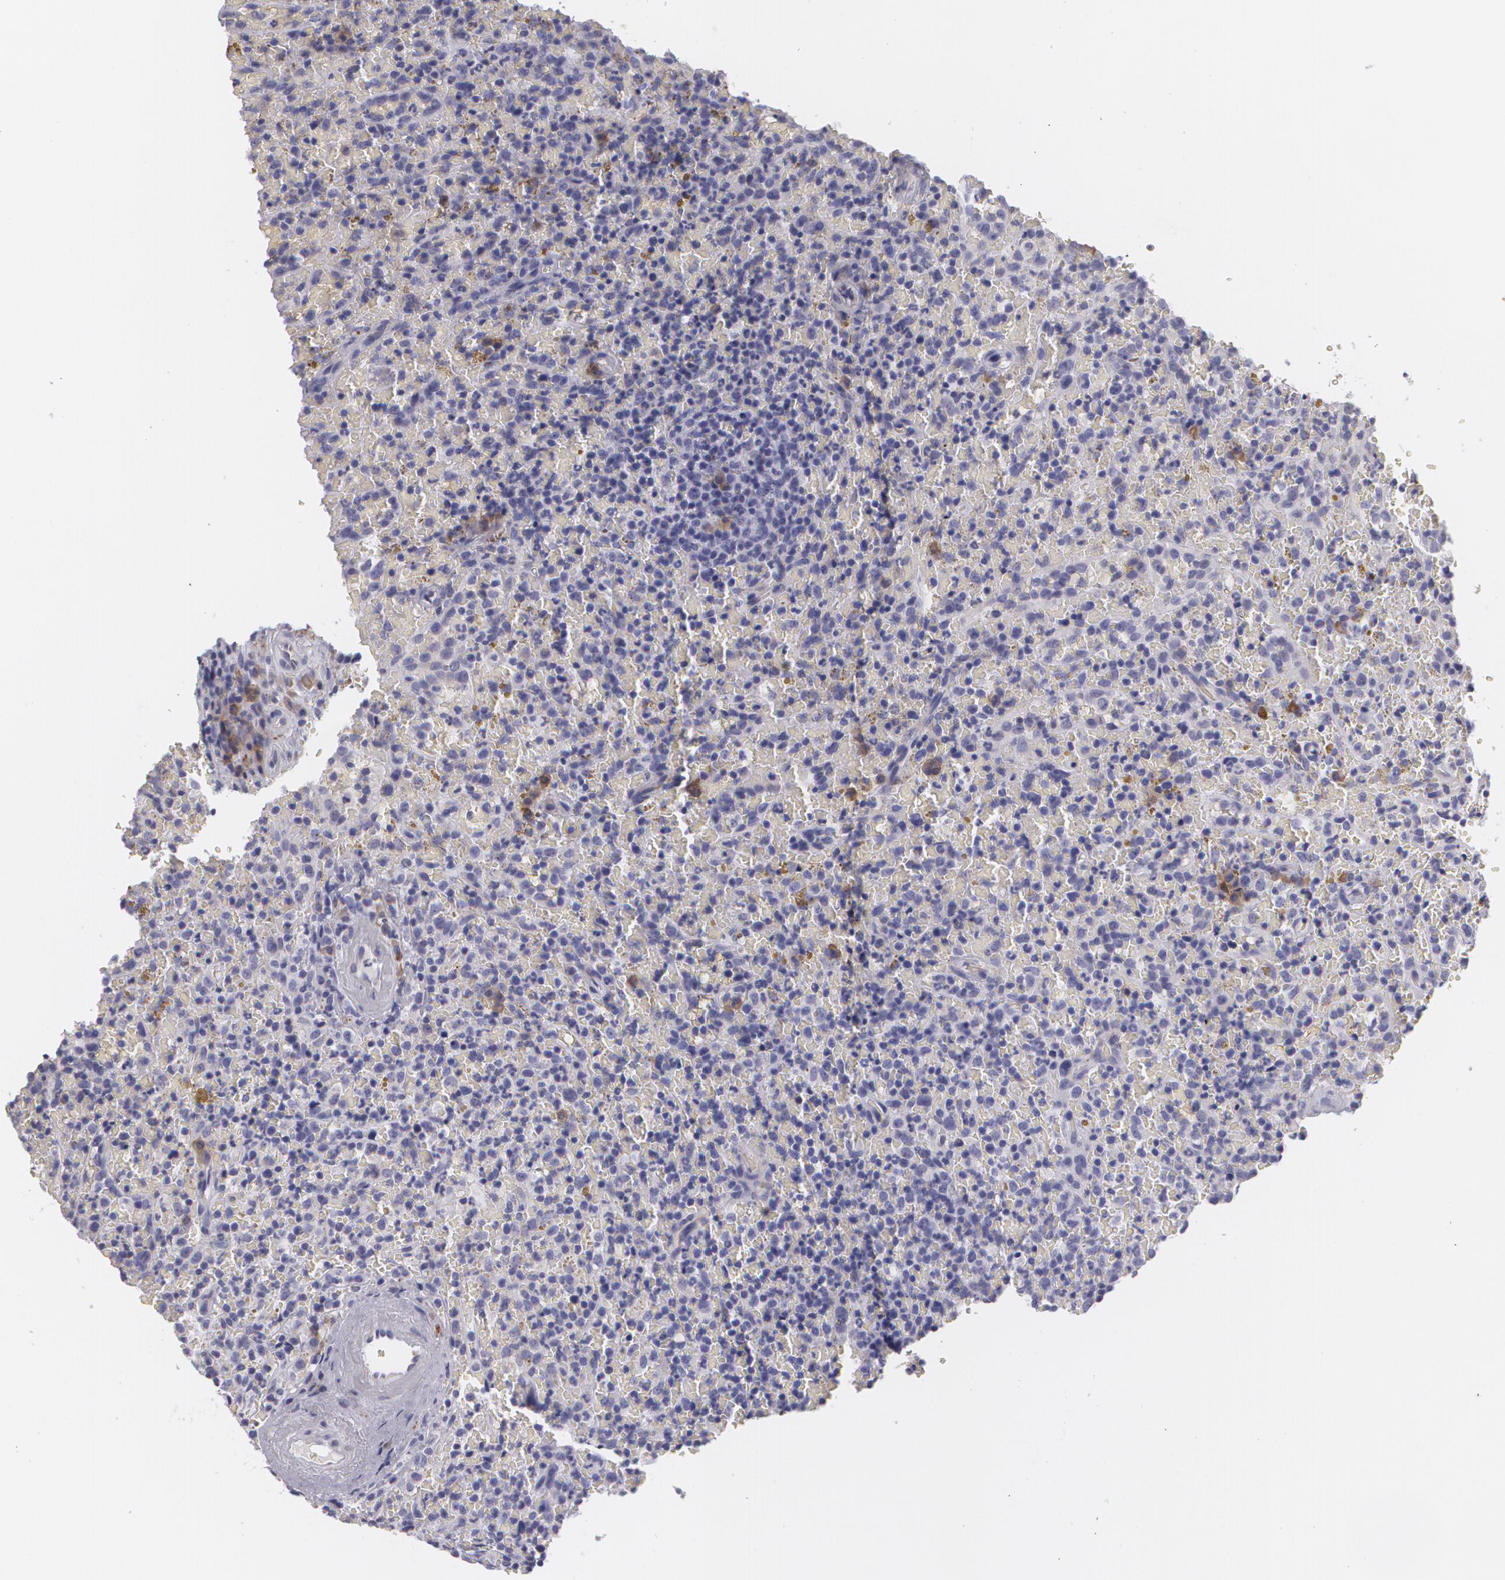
{"staining": {"intensity": "negative", "quantity": "none", "location": "none"}, "tissue": "lymphoma", "cell_type": "Tumor cells", "image_type": "cancer", "snomed": [{"axis": "morphology", "description": "Malignant lymphoma, non-Hodgkin's type, High grade"}, {"axis": "topography", "description": "Spleen"}, {"axis": "topography", "description": "Lymph node"}], "caption": "Tumor cells show no significant positivity in high-grade malignant lymphoma, non-Hodgkin's type.", "gene": "MAP2", "patient": {"sex": "female", "age": 70}}